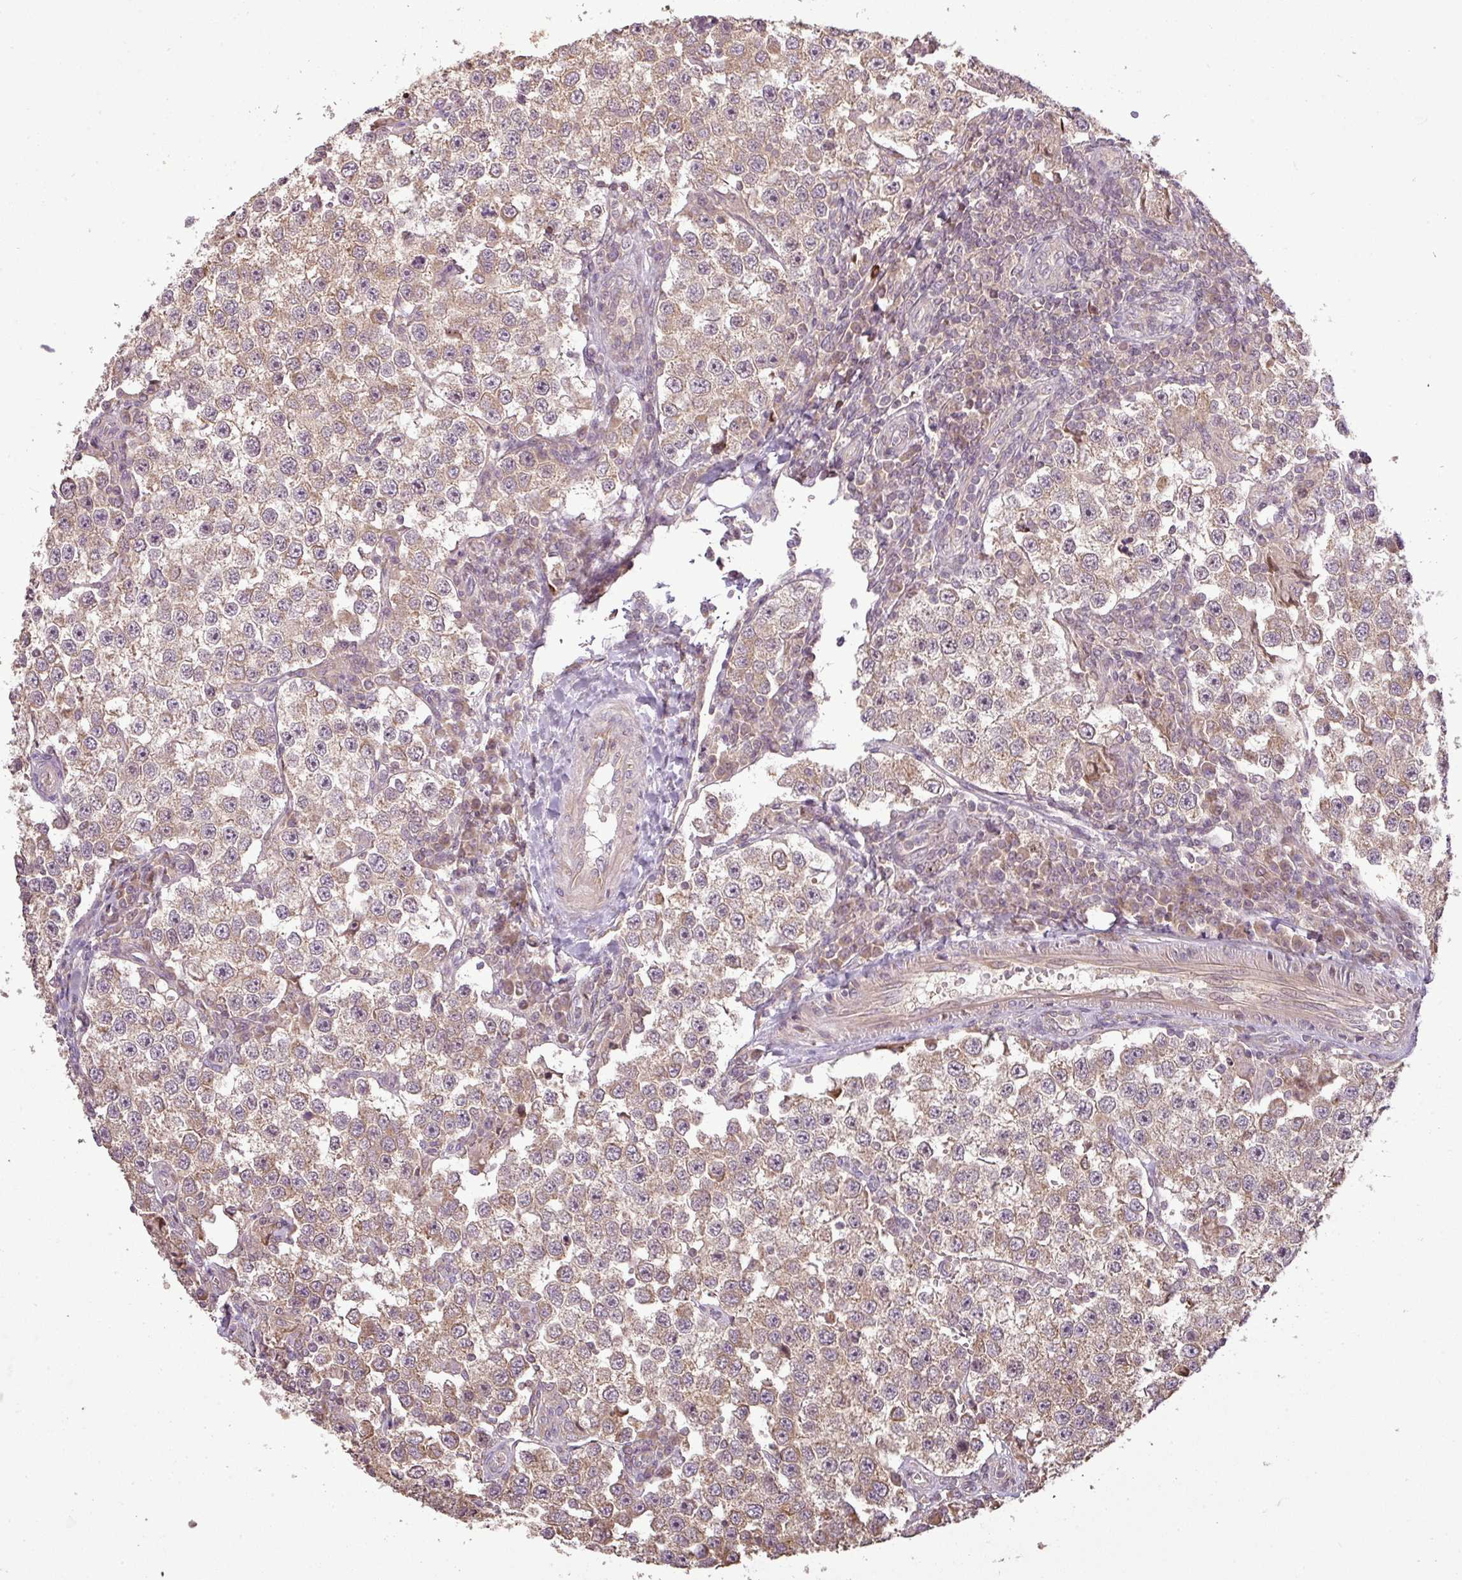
{"staining": {"intensity": "weak", "quantity": ">75%", "location": "cytoplasmic/membranous"}, "tissue": "testis cancer", "cell_type": "Tumor cells", "image_type": "cancer", "snomed": [{"axis": "morphology", "description": "Seminoma, NOS"}, {"axis": "topography", "description": "Testis"}], "caption": "IHC of human testis cancer (seminoma) exhibits low levels of weak cytoplasmic/membranous expression in about >75% of tumor cells.", "gene": "FAIM", "patient": {"sex": "male", "age": 37}}